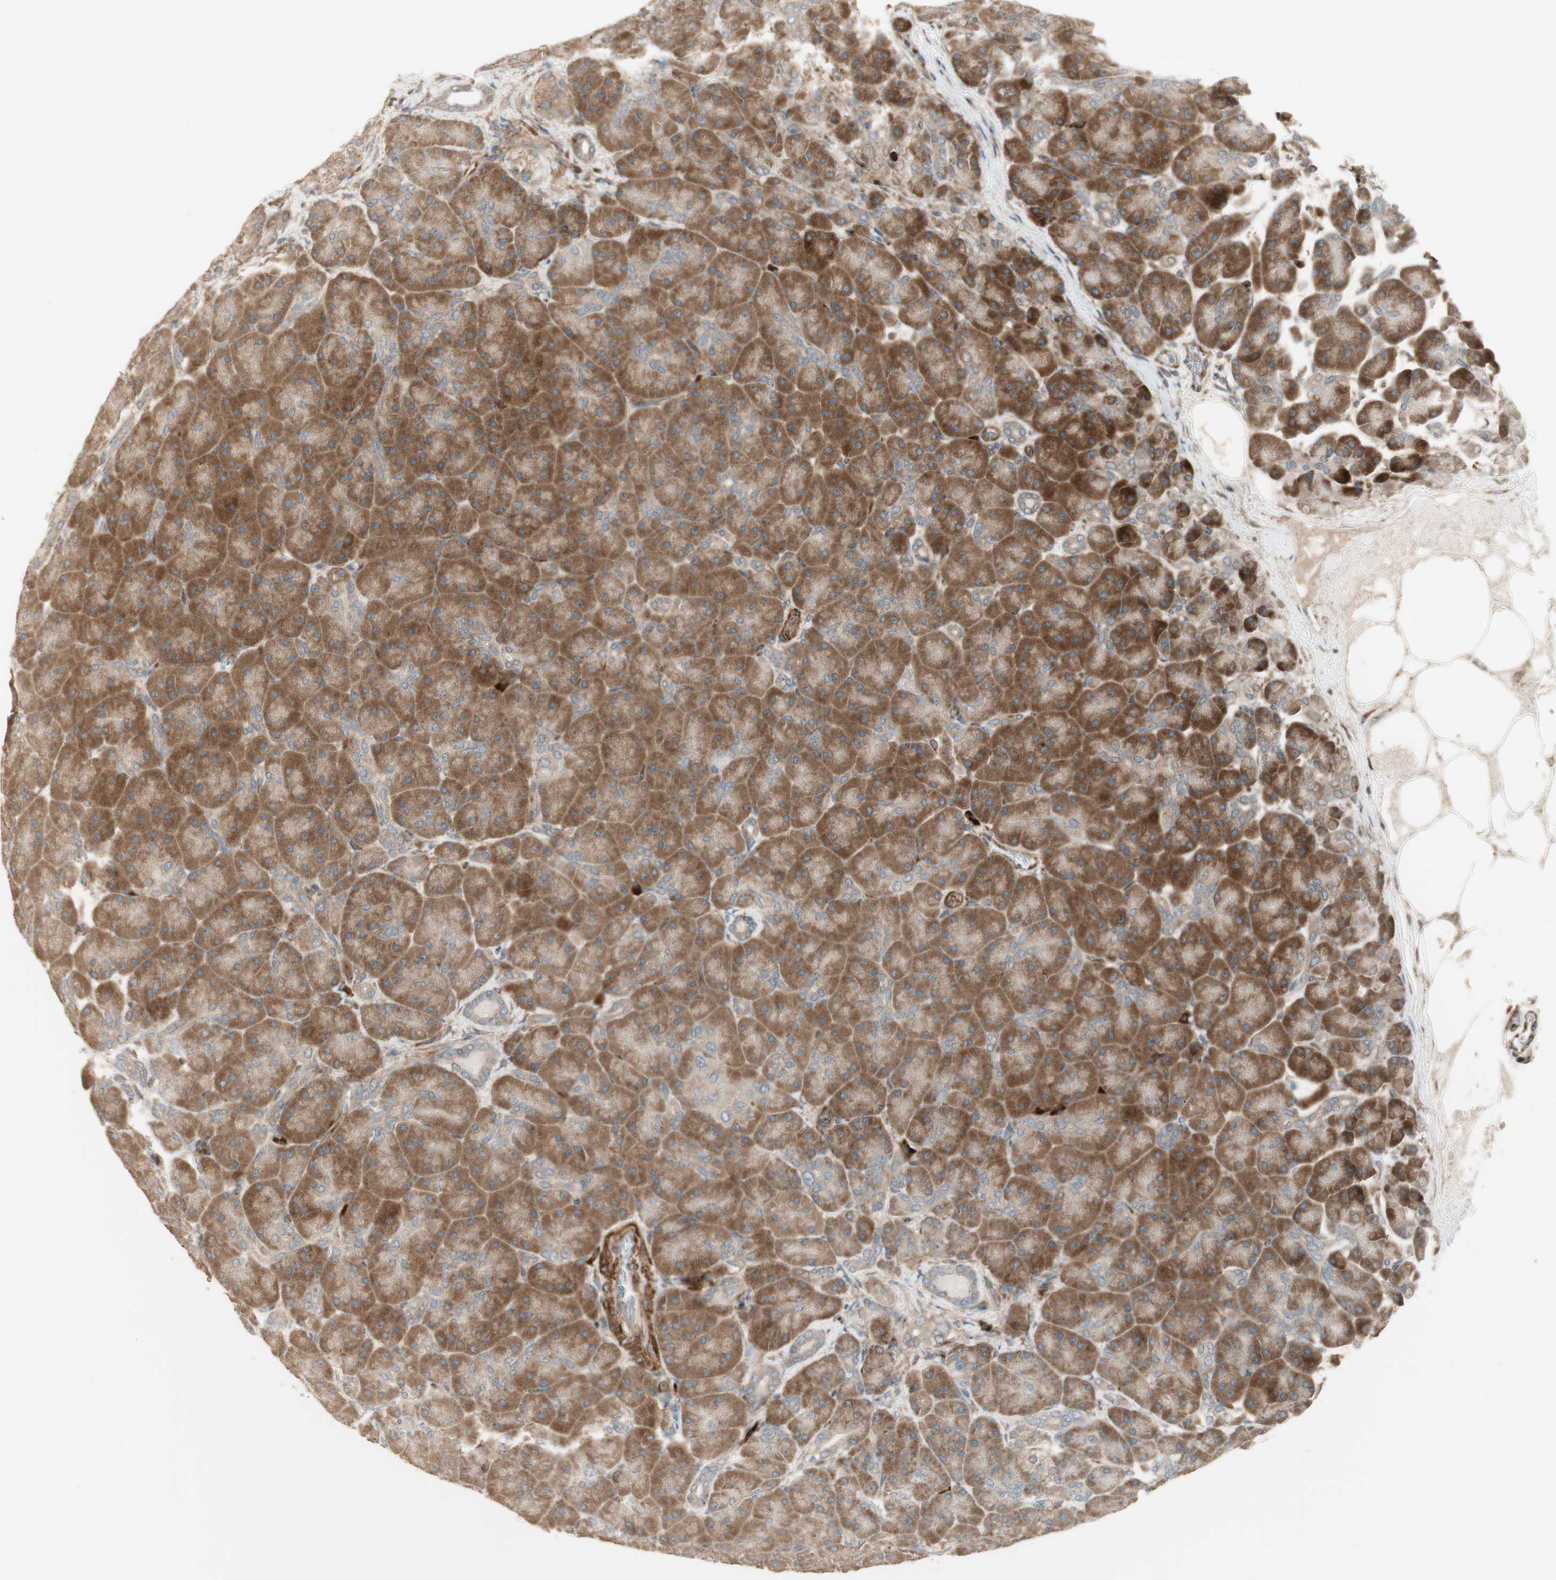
{"staining": {"intensity": "strong", "quantity": ">75%", "location": "cytoplasmic/membranous"}, "tissue": "pancreas", "cell_type": "Exocrine glandular cells", "image_type": "normal", "snomed": [{"axis": "morphology", "description": "Normal tissue, NOS"}, {"axis": "topography", "description": "Pancreas"}], "caption": "Brown immunohistochemical staining in normal pancreas exhibits strong cytoplasmic/membranous positivity in approximately >75% of exocrine glandular cells.", "gene": "PPP2R5E", "patient": {"sex": "male", "age": 66}}